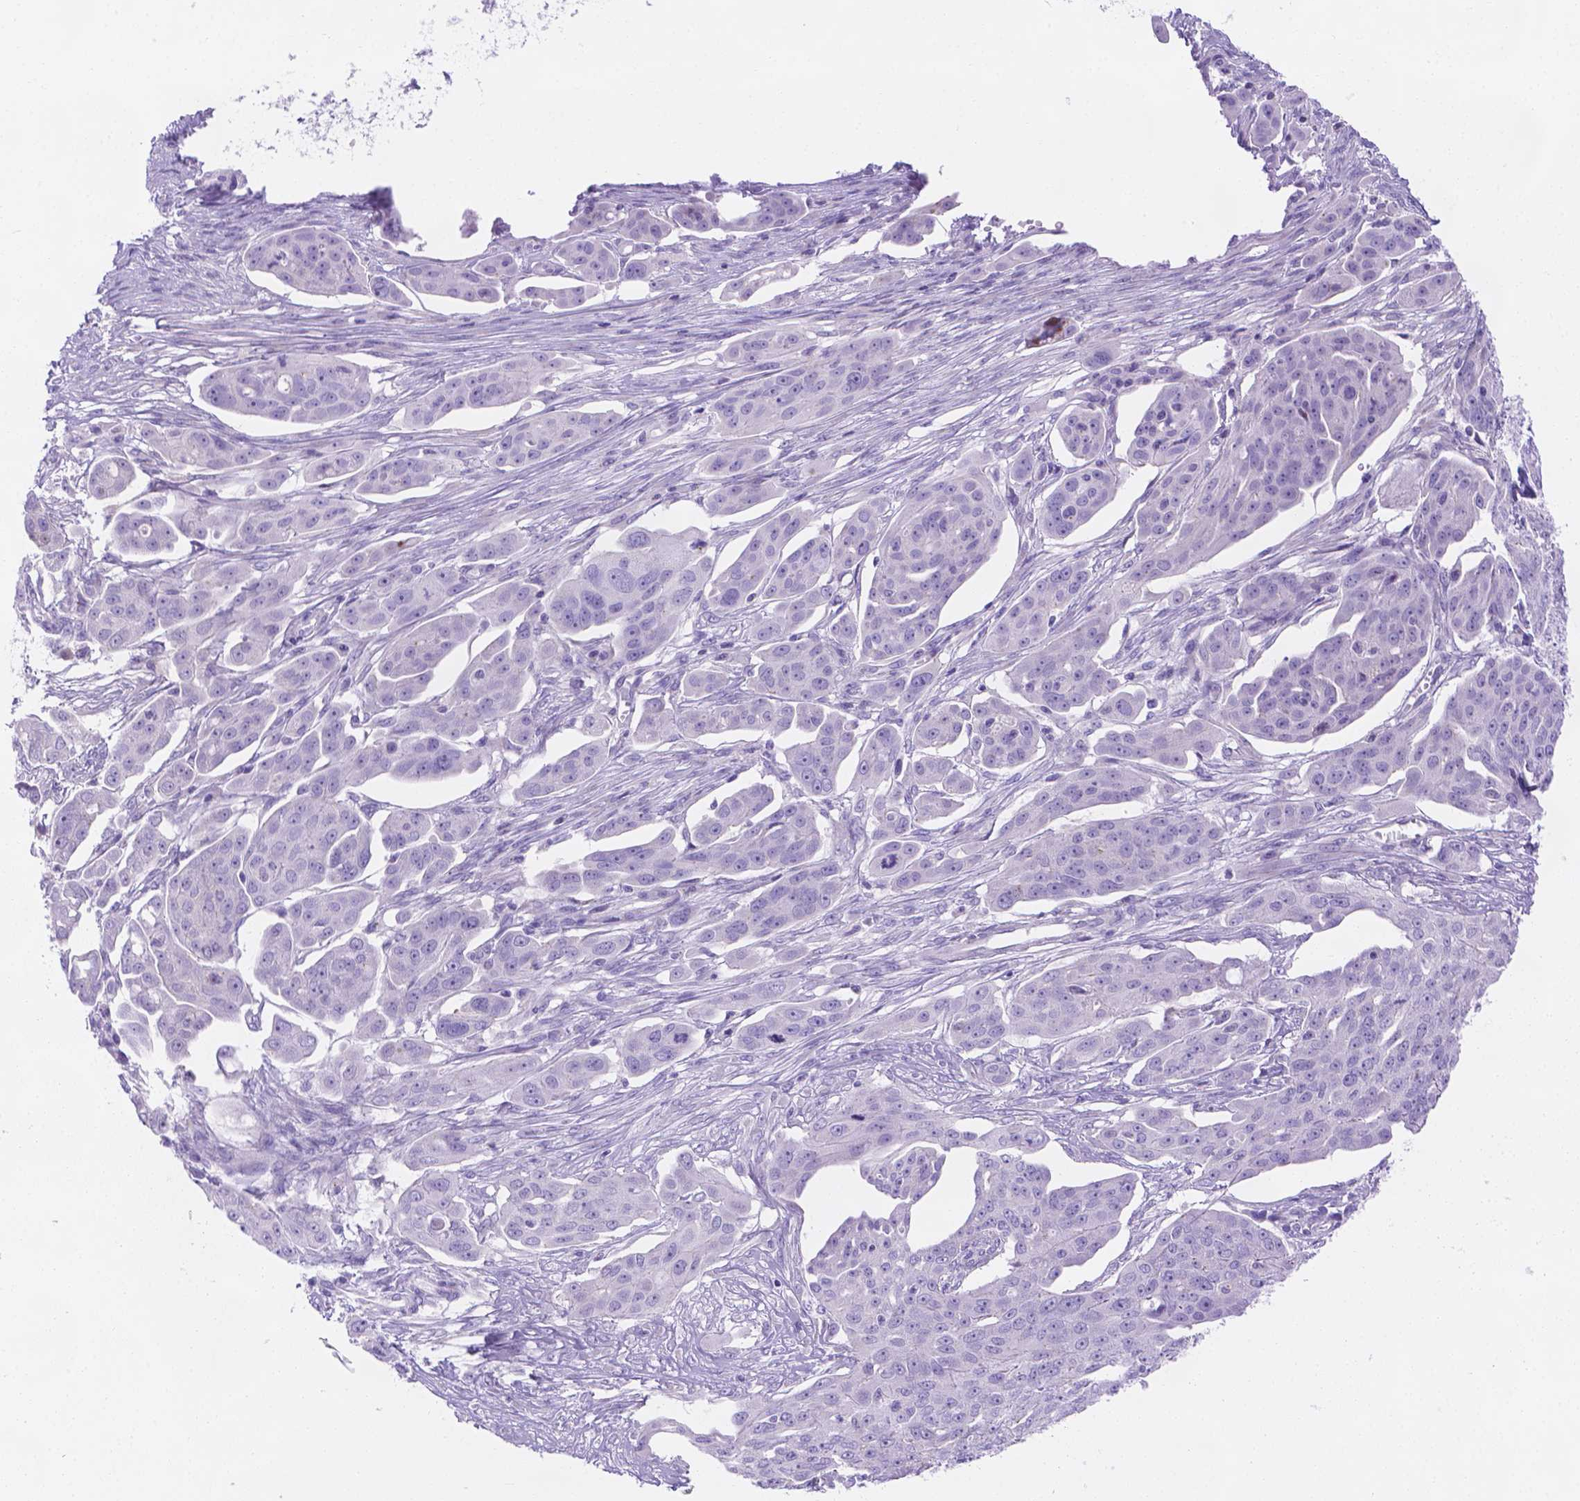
{"staining": {"intensity": "negative", "quantity": "none", "location": "none"}, "tissue": "ovarian cancer", "cell_type": "Tumor cells", "image_type": "cancer", "snomed": [{"axis": "morphology", "description": "Carcinoma, endometroid"}, {"axis": "topography", "description": "Ovary"}], "caption": "This is a micrograph of immunohistochemistry (IHC) staining of endometroid carcinoma (ovarian), which shows no staining in tumor cells. Nuclei are stained in blue.", "gene": "MLN", "patient": {"sex": "female", "age": 70}}